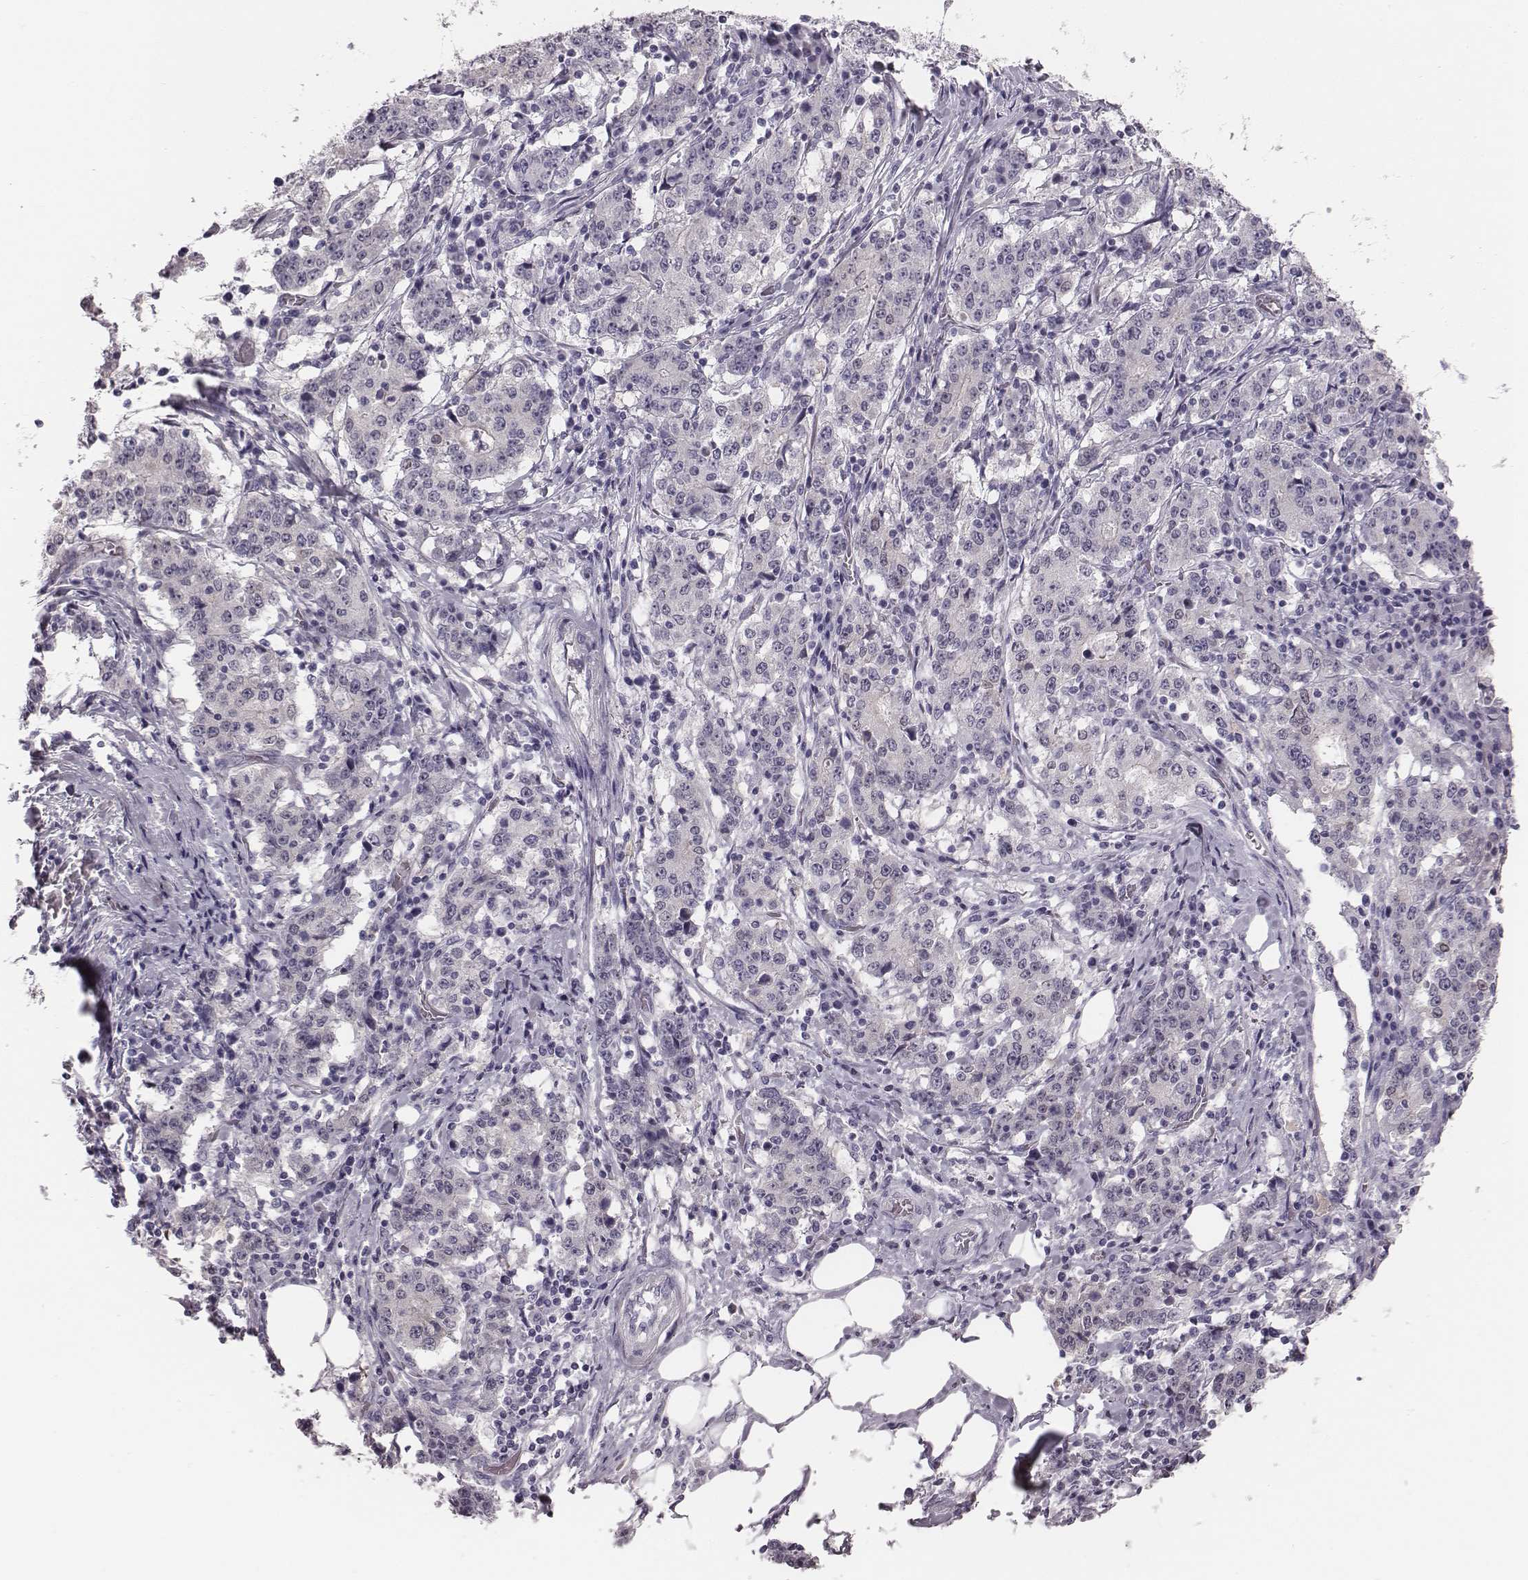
{"staining": {"intensity": "negative", "quantity": "none", "location": "none"}, "tissue": "stomach cancer", "cell_type": "Tumor cells", "image_type": "cancer", "snomed": [{"axis": "morphology", "description": "Adenocarcinoma, NOS"}, {"axis": "topography", "description": "Stomach"}], "caption": "A micrograph of stomach cancer stained for a protein shows no brown staining in tumor cells. (DAB immunohistochemistry (IHC) with hematoxylin counter stain).", "gene": "CRISP1", "patient": {"sex": "male", "age": 59}}